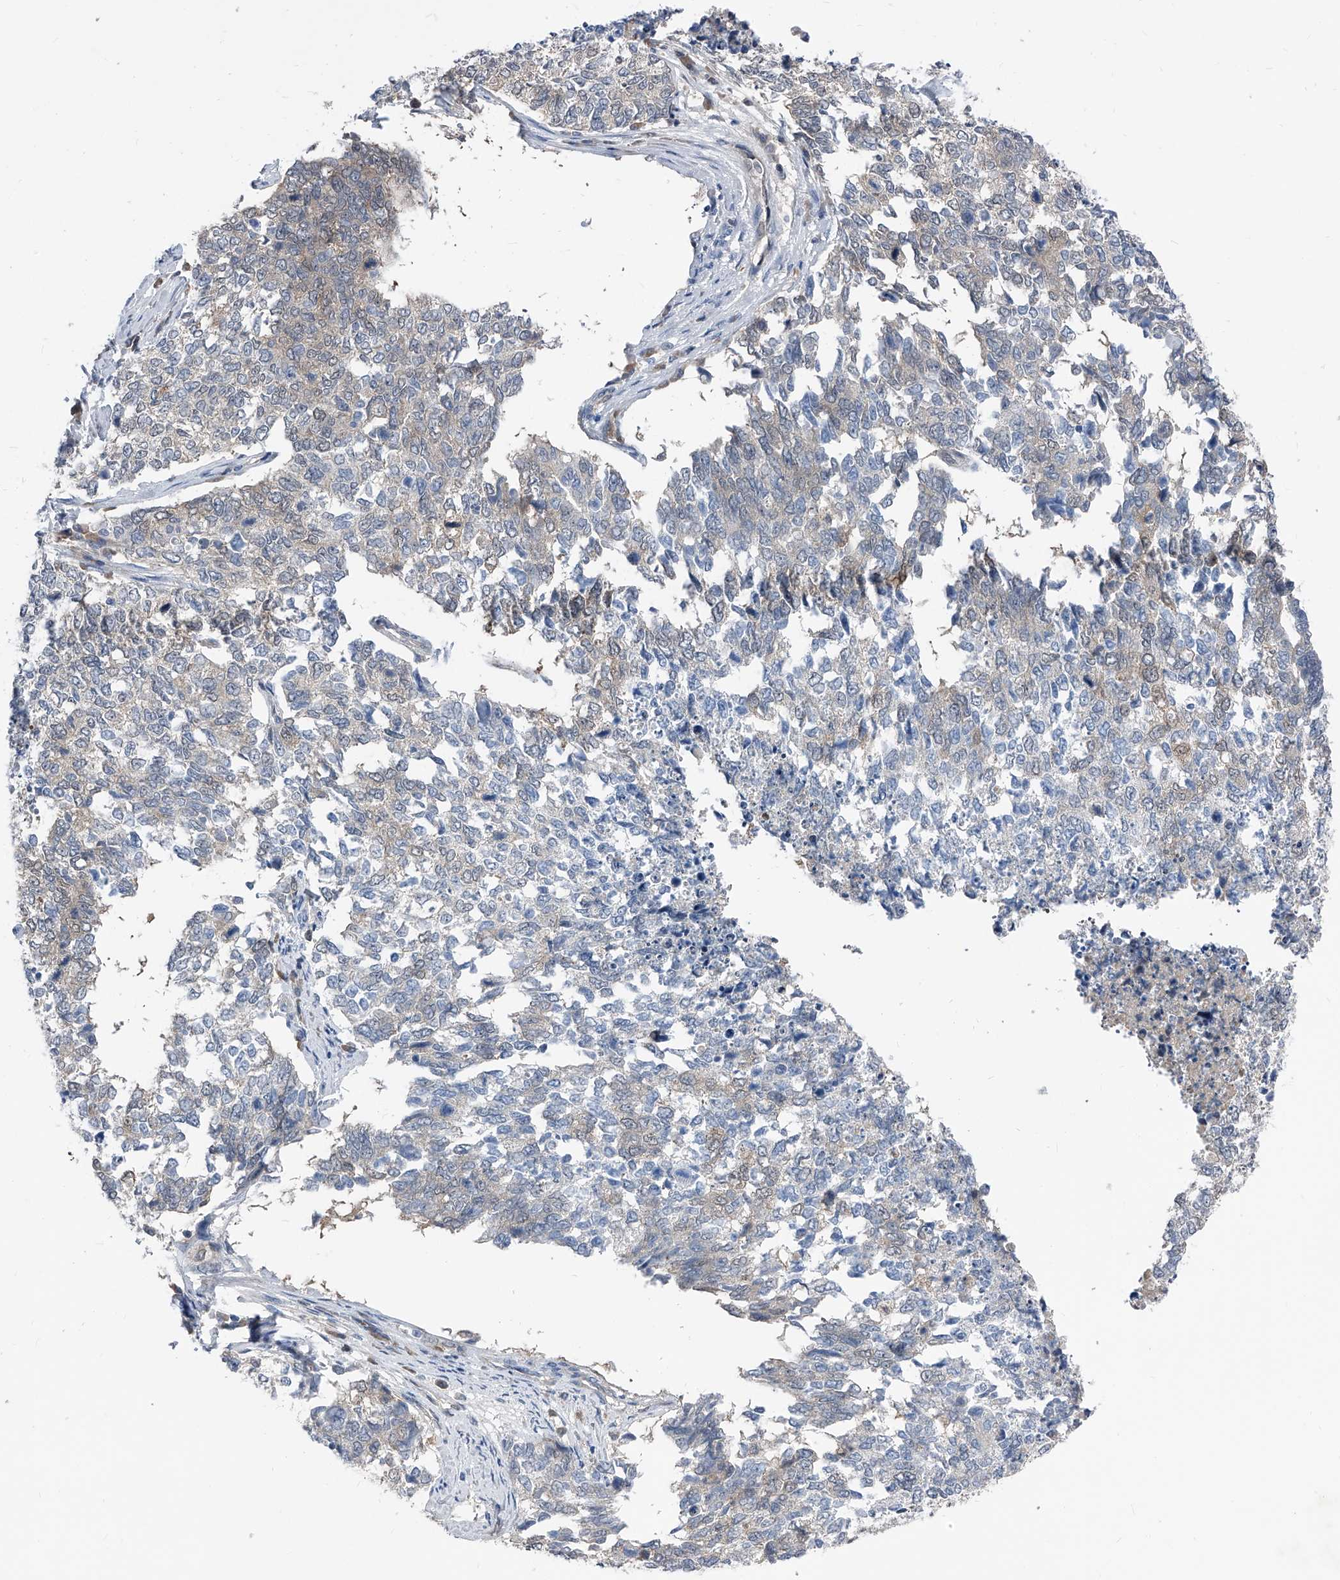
{"staining": {"intensity": "negative", "quantity": "none", "location": "none"}, "tissue": "cervical cancer", "cell_type": "Tumor cells", "image_type": "cancer", "snomed": [{"axis": "morphology", "description": "Squamous cell carcinoma, NOS"}, {"axis": "topography", "description": "Cervix"}], "caption": "IHC photomicrograph of cervical squamous cell carcinoma stained for a protein (brown), which displays no positivity in tumor cells.", "gene": "MAP2K6", "patient": {"sex": "female", "age": 63}}